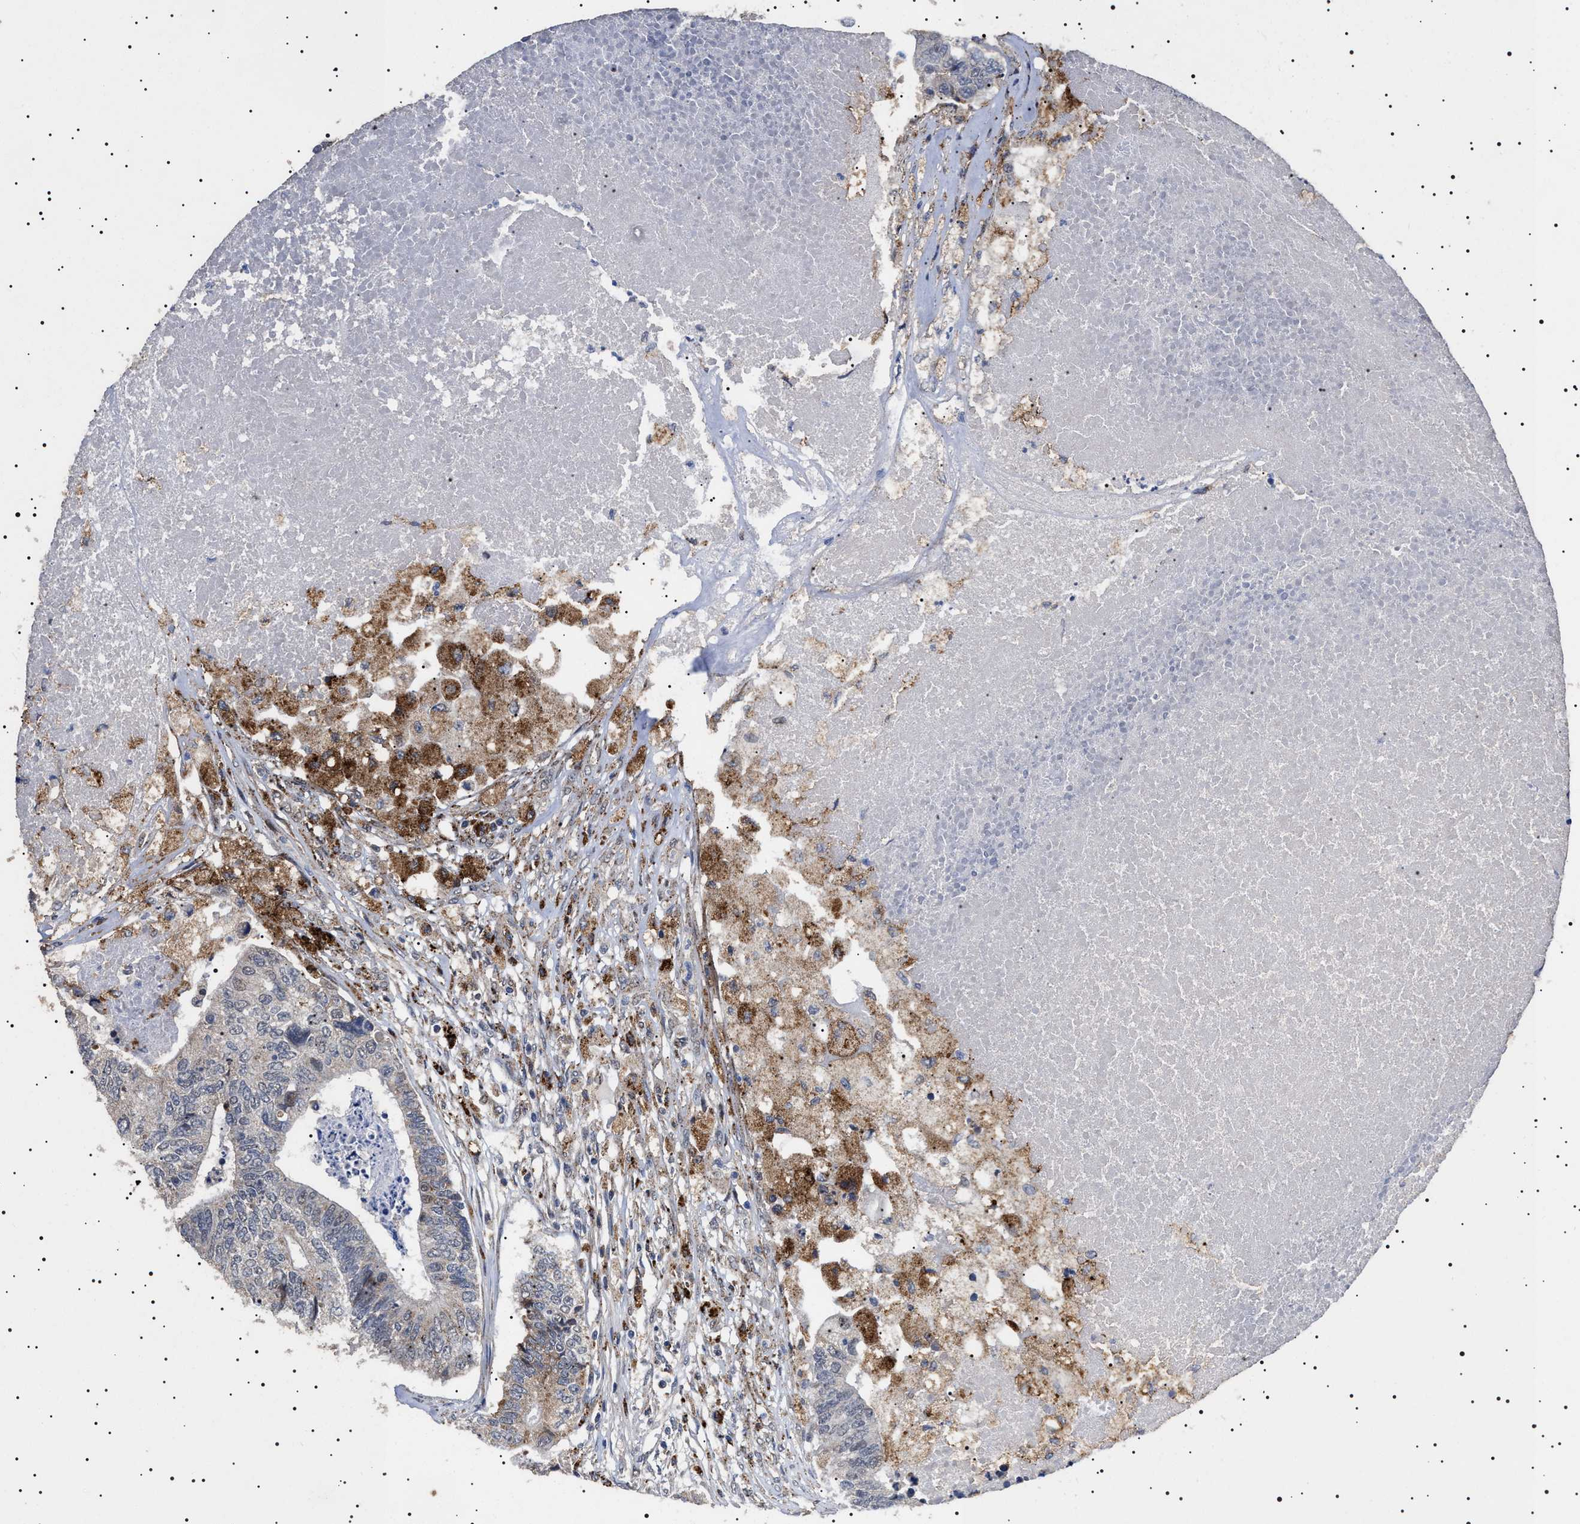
{"staining": {"intensity": "negative", "quantity": "none", "location": "none"}, "tissue": "colorectal cancer", "cell_type": "Tumor cells", "image_type": "cancer", "snomed": [{"axis": "morphology", "description": "Adenocarcinoma, NOS"}, {"axis": "topography", "description": "Colon"}], "caption": "Tumor cells show no significant protein staining in colorectal cancer. The staining was performed using DAB to visualize the protein expression in brown, while the nuclei were stained in blue with hematoxylin (Magnification: 20x).", "gene": "RAB34", "patient": {"sex": "female", "age": 67}}